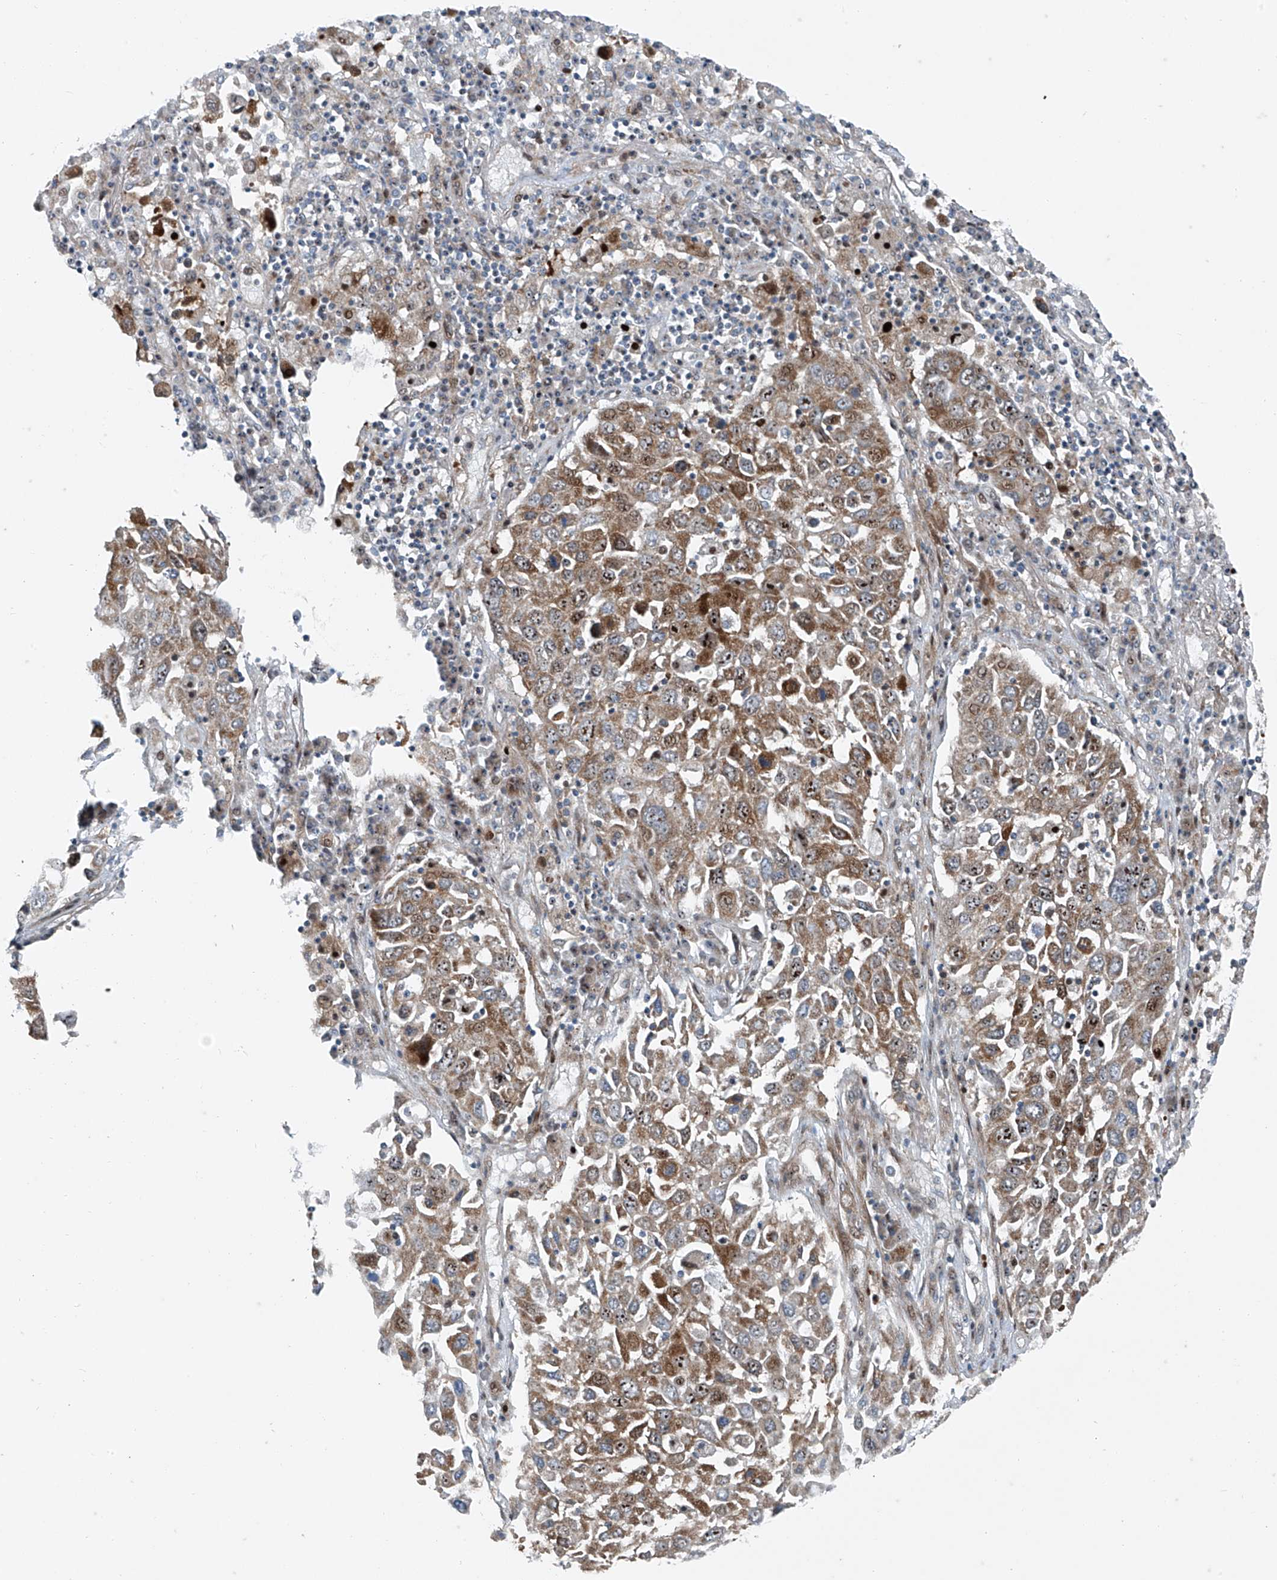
{"staining": {"intensity": "moderate", "quantity": ">75%", "location": "cytoplasmic/membranous,nuclear"}, "tissue": "lung cancer", "cell_type": "Tumor cells", "image_type": "cancer", "snomed": [{"axis": "morphology", "description": "Squamous cell carcinoma, NOS"}, {"axis": "topography", "description": "Lung"}], "caption": "Immunohistochemical staining of lung cancer (squamous cell carcinoma) exhibits medium levels of moderate cytoplasmic/membranous and nuclear protein positivity in approximately >75% of tumor cells.", "gene": "PPCS", "patient": {"sex": "male", "age": 65}}